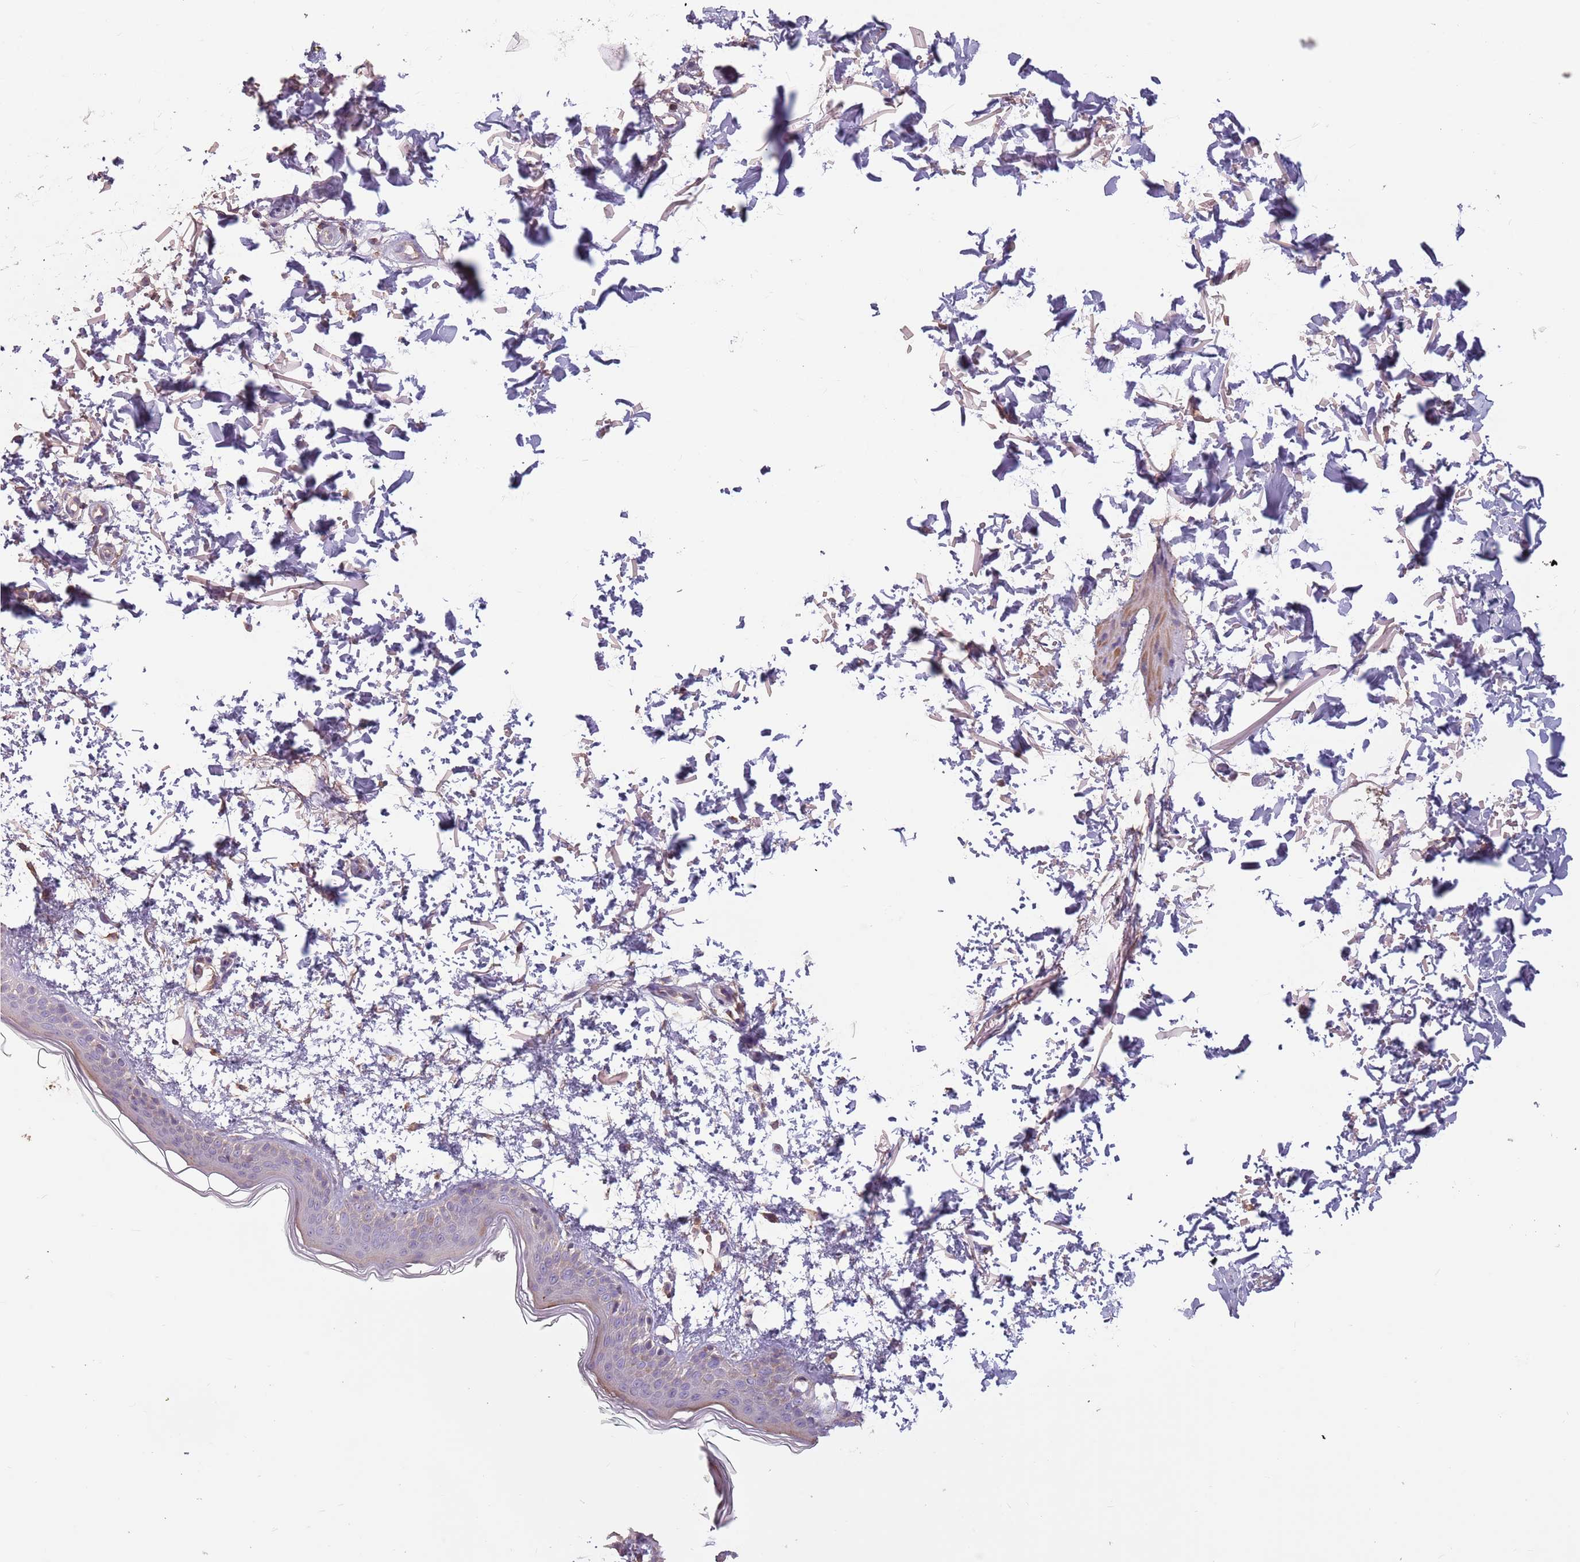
{"staining": {"intensity": "weak", "quantity": ">75%", "location": "cytoplasmic/membranous"}, "tissue": "skin", "cell_type": "Fibroblasts", "image_type": "normal", "snomed": [{"axis": "morphology", "description": "Normal tissue, NOS"}, {"axis": "topography", "description": "Skin"}], "caption": "Immunohistochemical staining of benign human skin reveals >75% levels of weak cytoplasmic/membranous protein staining in approximately >75% of fibroblasts.", "gene": "MBD3L1", "patient": {"sex": "male", "age": 66}}